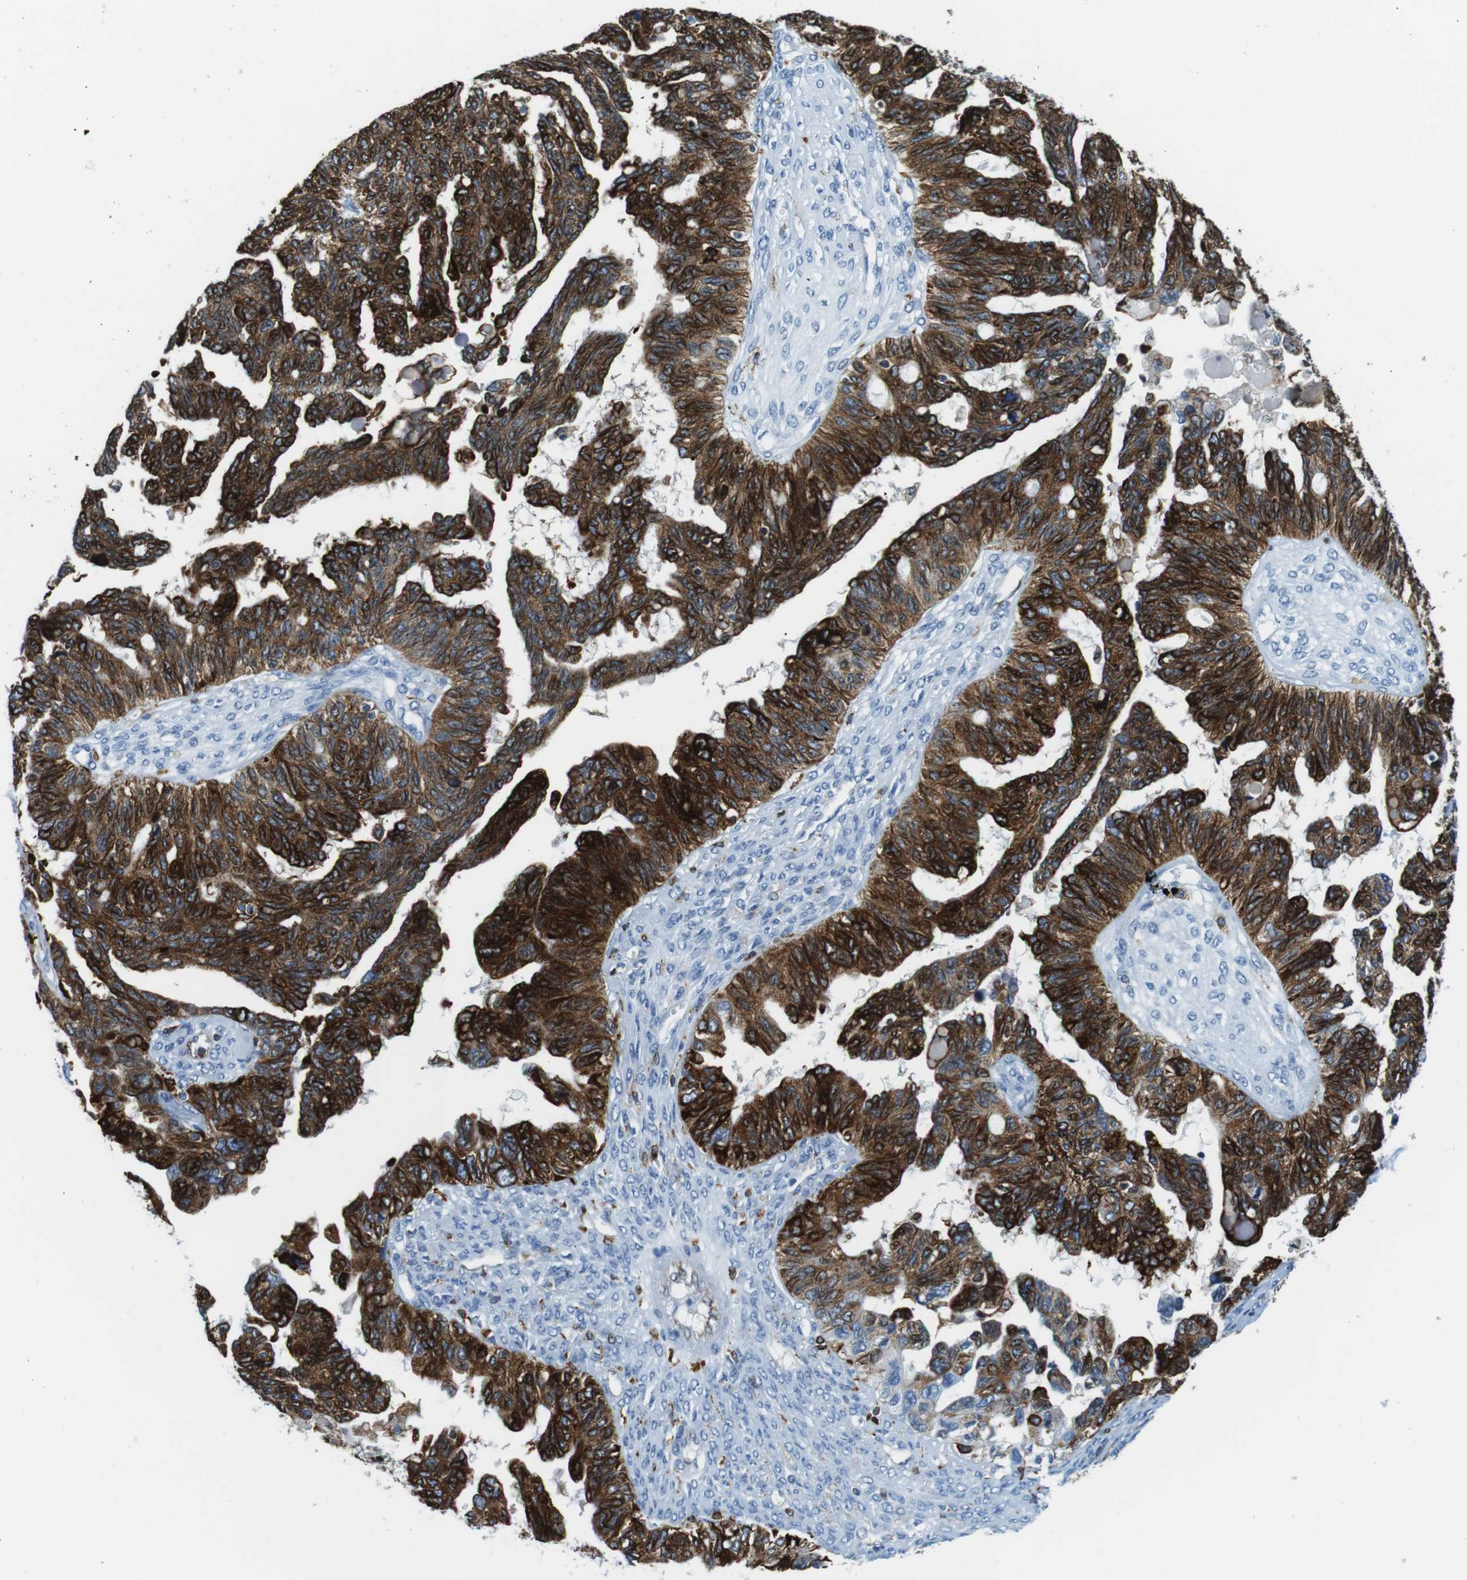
{"staining": {"intensity": "strong", "quantity": ">75%", "location": "cytoplasmic/membranous"}, "tissue": "ovarian cancer", "cell_type": "Tumor cells", "image_type": "cancer", "snomed": [{"axis": "morphology", "description": "Cystadenocarcinoma, serous, NOS"}, {"axis": "topography", "description": "Ovary"}], "caption": "Immunohistochemistry (IHC) of ovarian serous cystadenocarcinoma displays high levels of strong cytoplasmic/membranous staining in about >75% of tumor cells. Using DAB (3,3'-diaminobenzidine) (brown) and hematoxylin (blue) stains, captured at high magnification using brightfield microscopy.", "gene": "CIITA", "patient": {"sex": "female", "age": 79}}